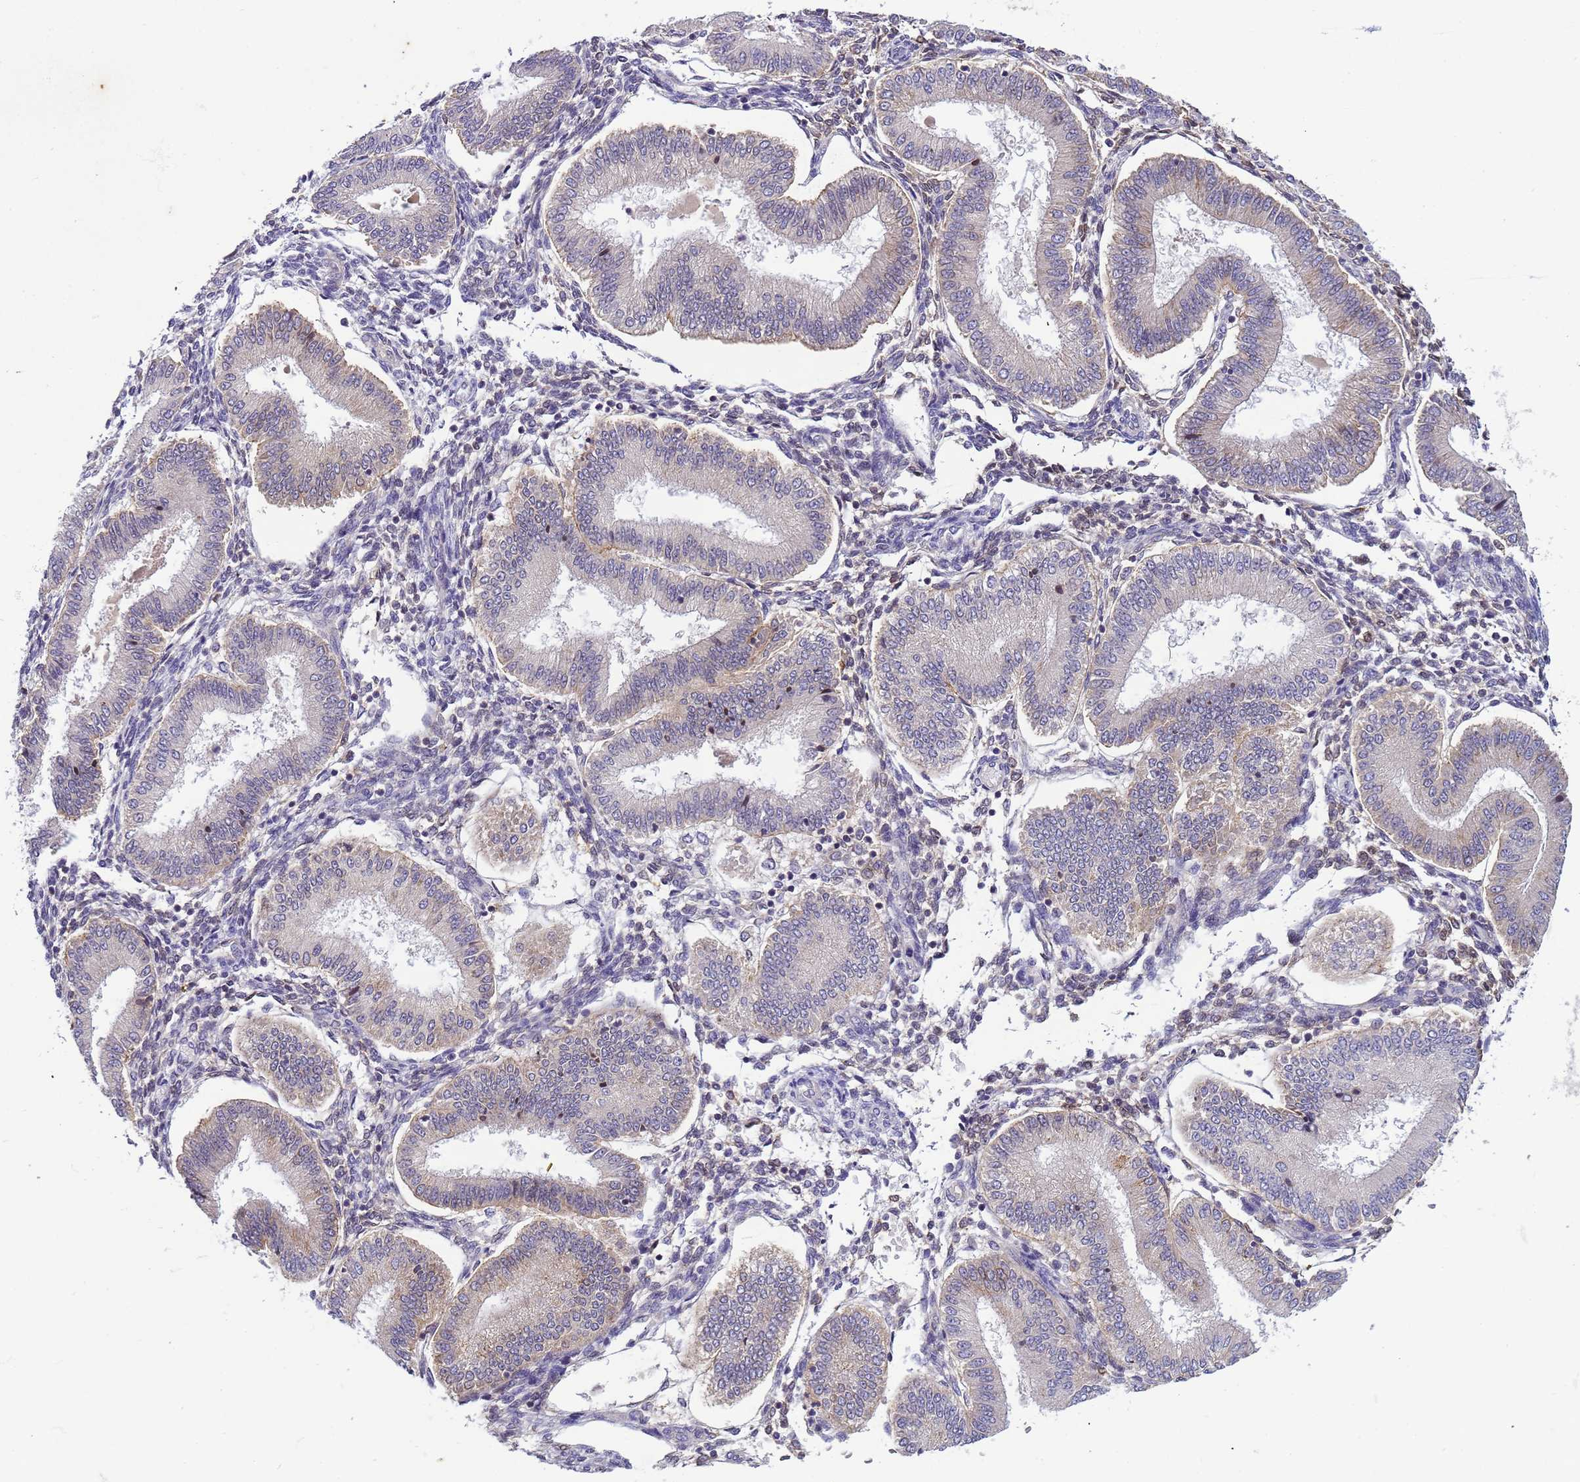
{"staining": {"intensity": "negative", "quantity": "none", "location": "none"}, "tissue": "endometrium", "cell_type": "Cells in endometrial stroma", "image_type": "normal", "snomed": [{"axis": "morphology", "description": "Normal tissue, NOS"}, {"axis": "topography", "description": "Endometrium"}], "caption": "Cells in endometrial stroma show no significant positivity in benign endometrium.", "gene": "PLCXD3", "patient": {"sex": "female", "age": 39}}